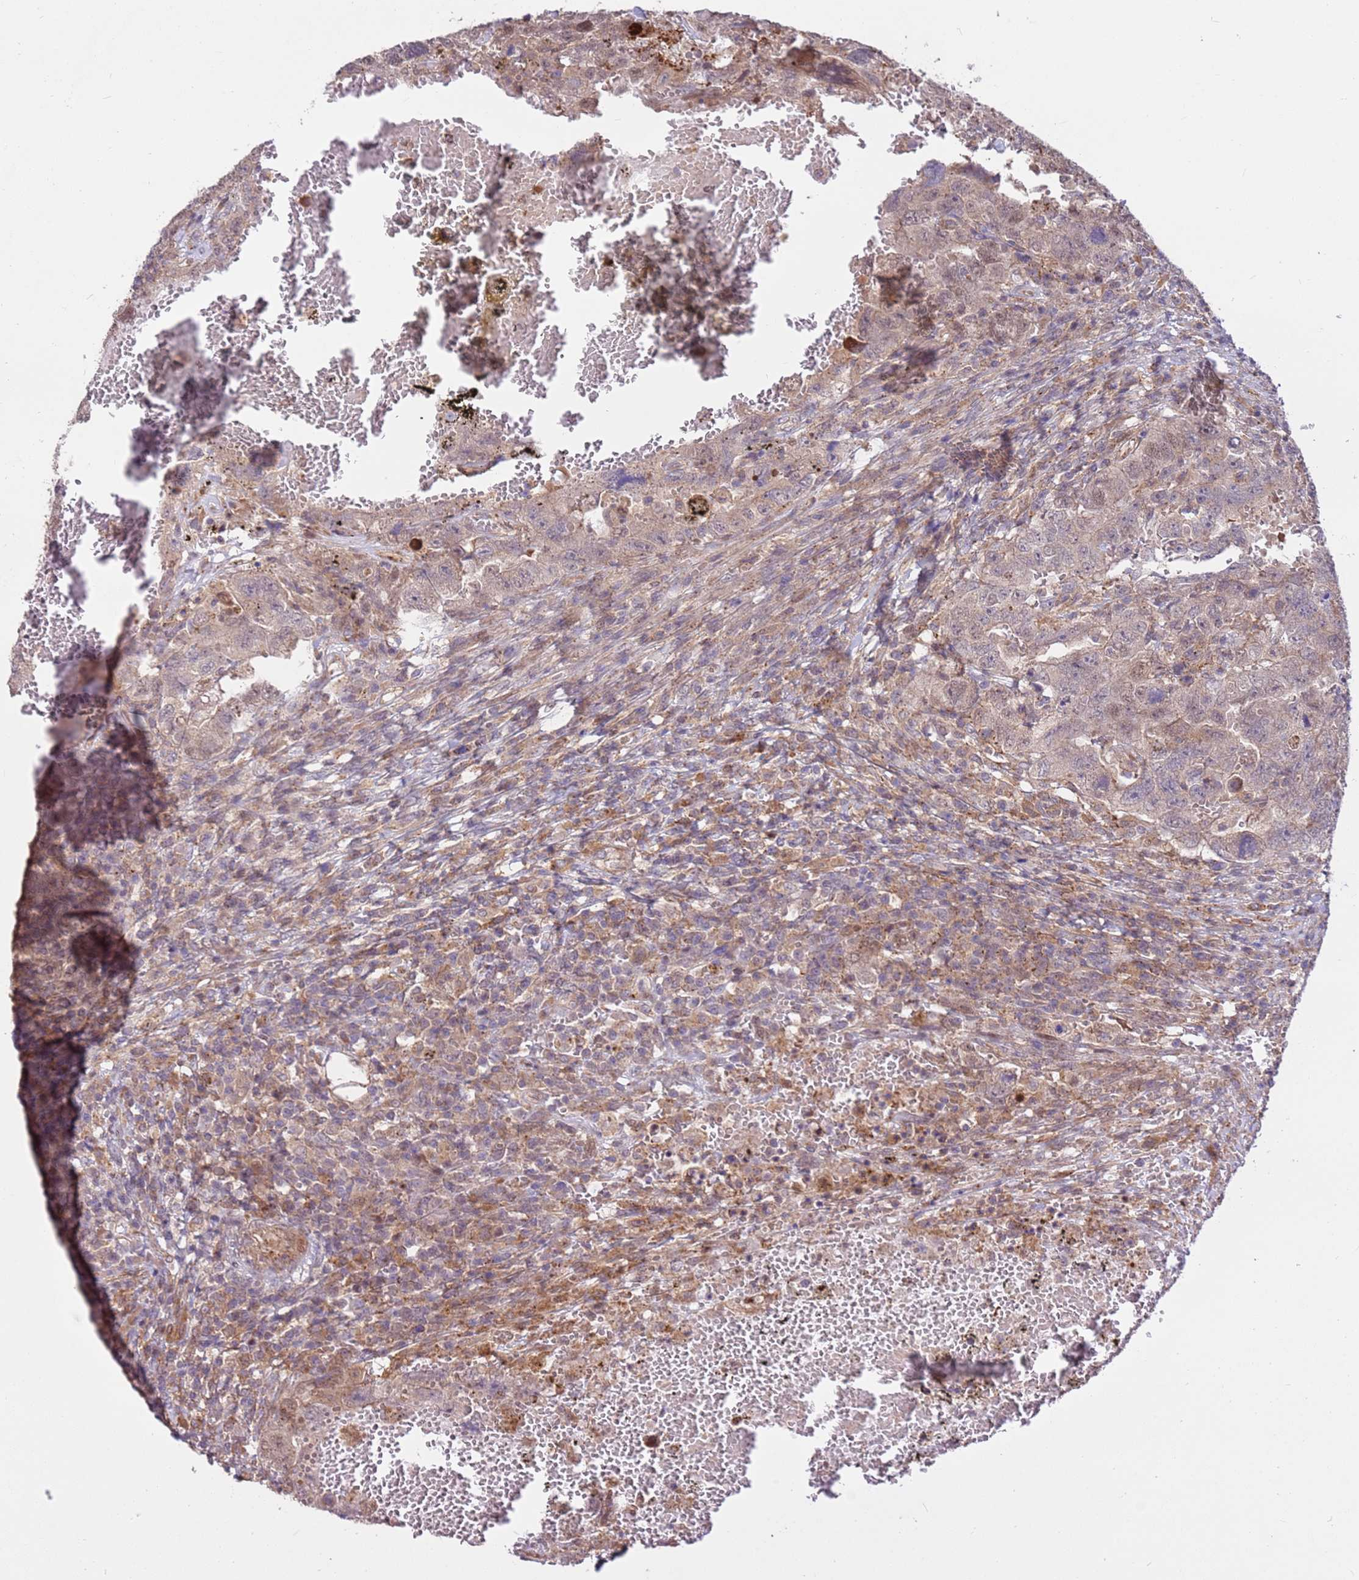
{"staining": {"intensity": "weak", "quantity": "25%-75%", "location": "cytoplasmic/membranous,nuclear"}, "tissue": "testis cancer", "cell_type": "Tumor cells", "image_type": "cancer", "snomed": [{"axis": "morphology", "description": "Carcinoma, Embryonal, NOS"}, {"axis": "topography", "description": "Testis"}], "caption": "Immunohistochemistry histopathology image of embryonal carcinoma (testis) stained for a protein (brown), which reveals low levels of weak cytoplasmic/membranous and nuclear expression in about 25%-75% of tumor cells.", "gene": "CCDC112", "patient": {"sex": "male", "age": 26}}